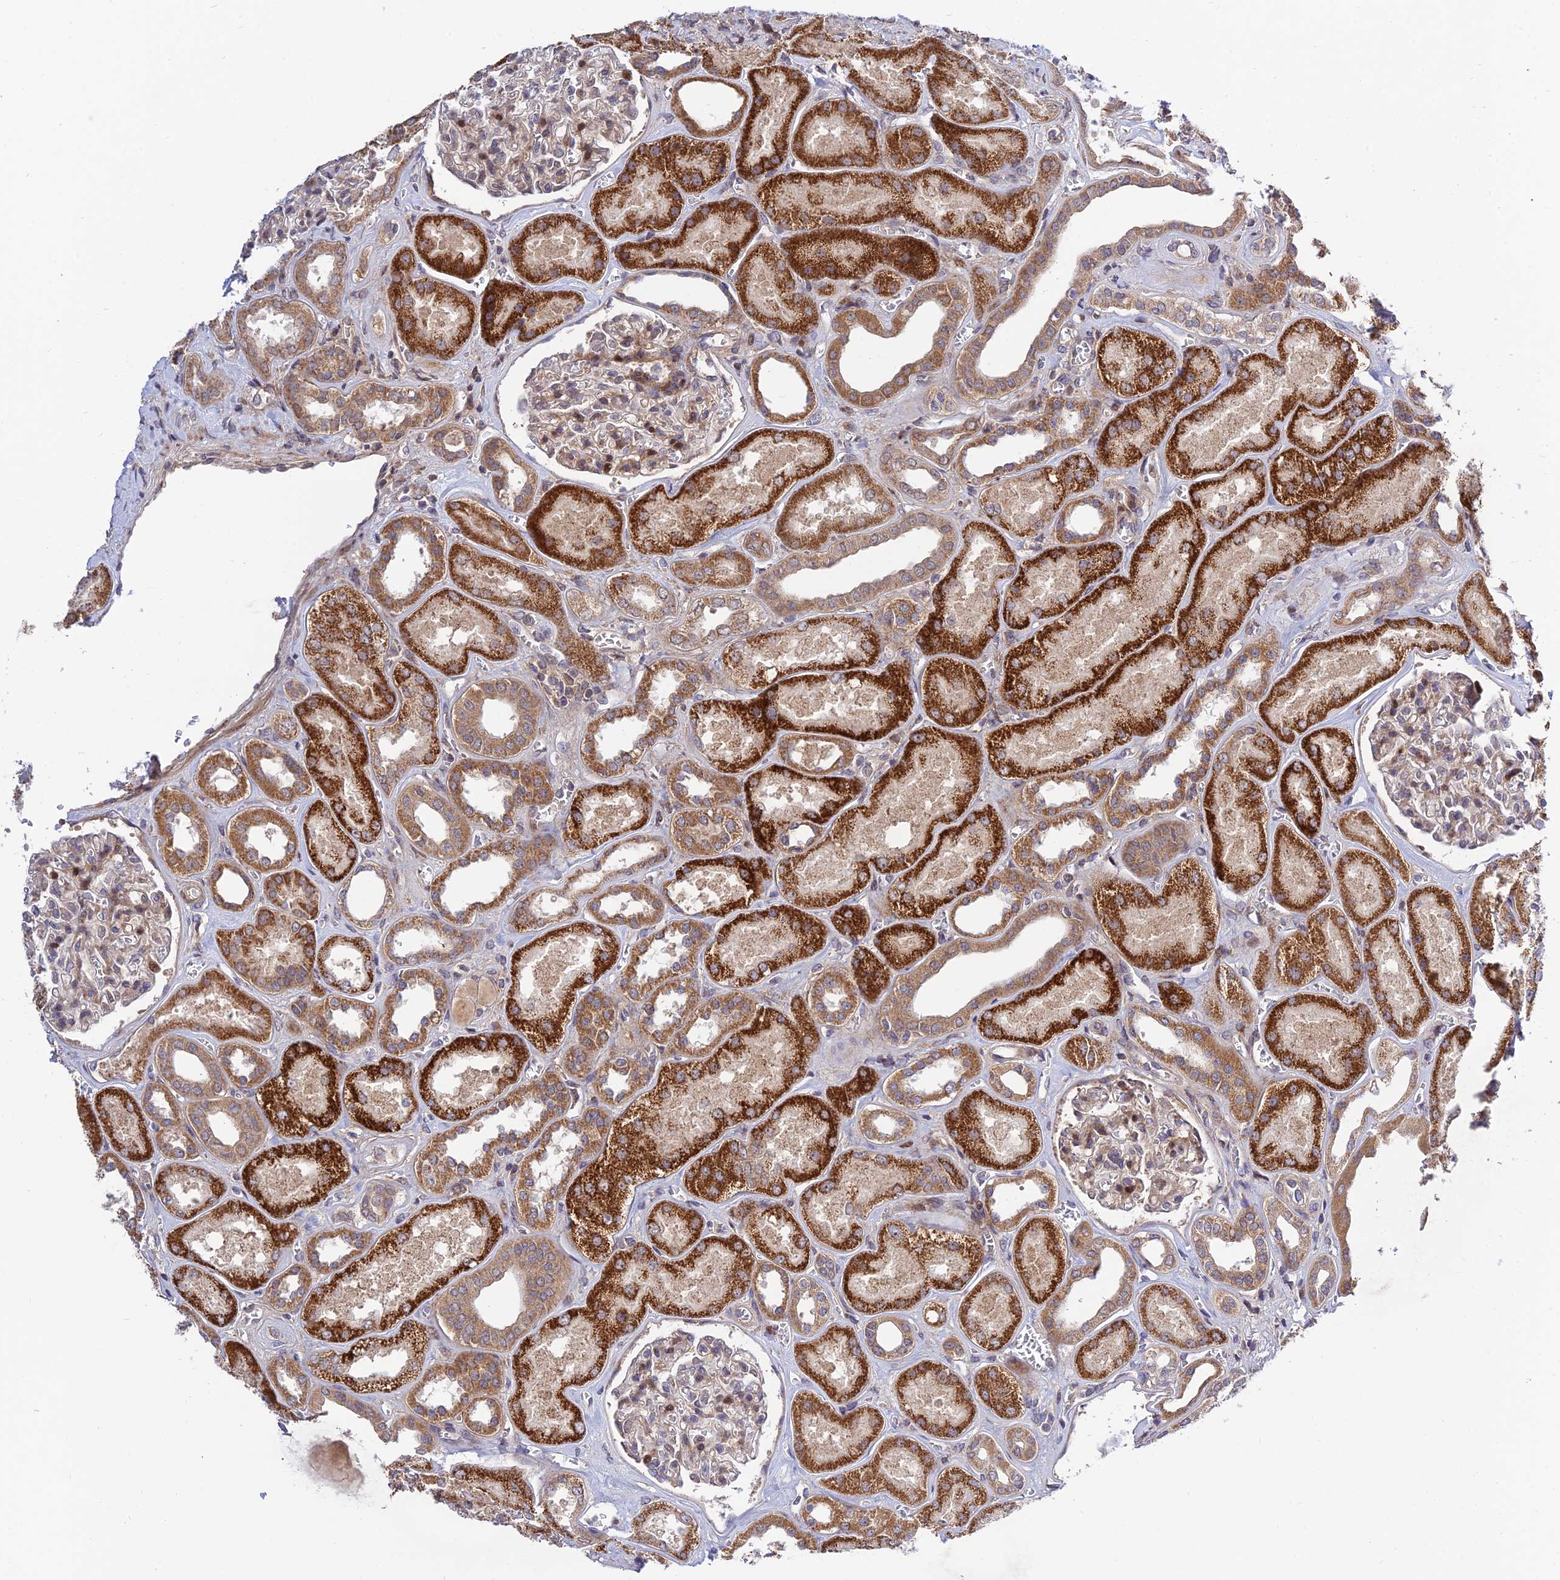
{"staining": {"intensity": "moderate", "quantity": "<25%", "location": "nuclear"}, "tissue": "kidney", "cell_type": "Cells in glomeruli", "image_type": "normal", "snomed": [{"axis": "morphology", "description": "Normal tissue, NOS"}, {"axis": "morphology", "description": "Adenocarcinoma, NOS"}, {"axis": "topography", "description": "Kidney"}], "caption": "The immunohistochemical stain labels moderate nuclear positivity in cells in glomeruli of benign kidney. The protein of interest is shown in brown color, while the nuclei are stained blue.", "gene": "PLEKHG2", "patient": {"sex": "female", "age": 68}}